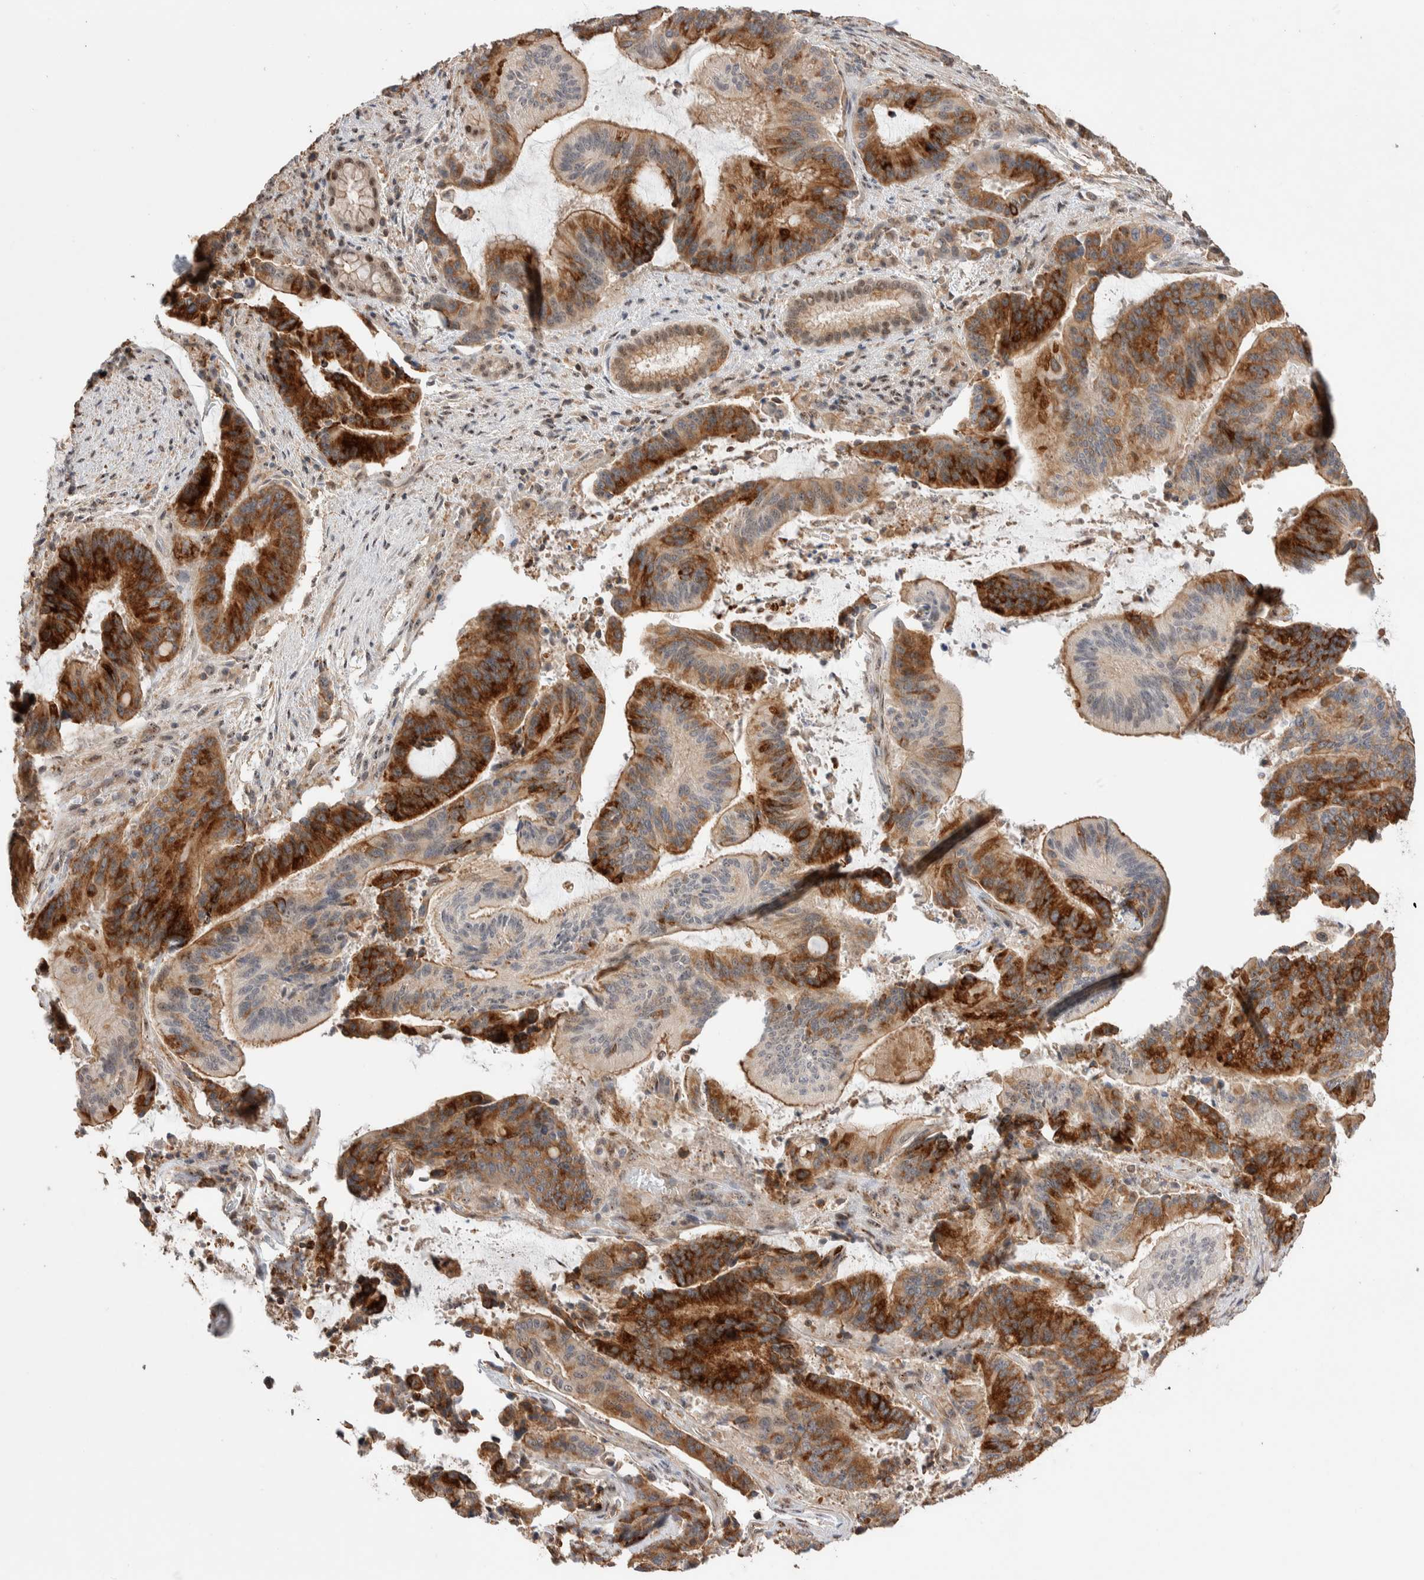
{"staining": {"intensity": "strong", "quantity": ">75%", "location": "cytoplasmic/membranous"}, "tissue": "liver cancer", "cell_type": "Tumor cells", "image_type": "cancer", "snomed": [{"axis": "morphology", "description": "Normal tissue, NOS"}, {"axis": "morphology", "description": "Cholangiocarcinoma"}, {"axis": "topography", "description": "Liver"}, {"axis": "topography", "description": "Peripheral nerve tissue"}], "caption": "Immunohistochemistry image of neoplastic tissue: liver cholangiocarcinoma stained using immunohistochemistry displays high levels of strong protein expression localized specifically in the cytoplasmic/membranous of tumor cells, appearing as a cytoplasmic/membranous brown color.", "gene": "ZNF704", "patient": {"sex": "female", "age": 73}}